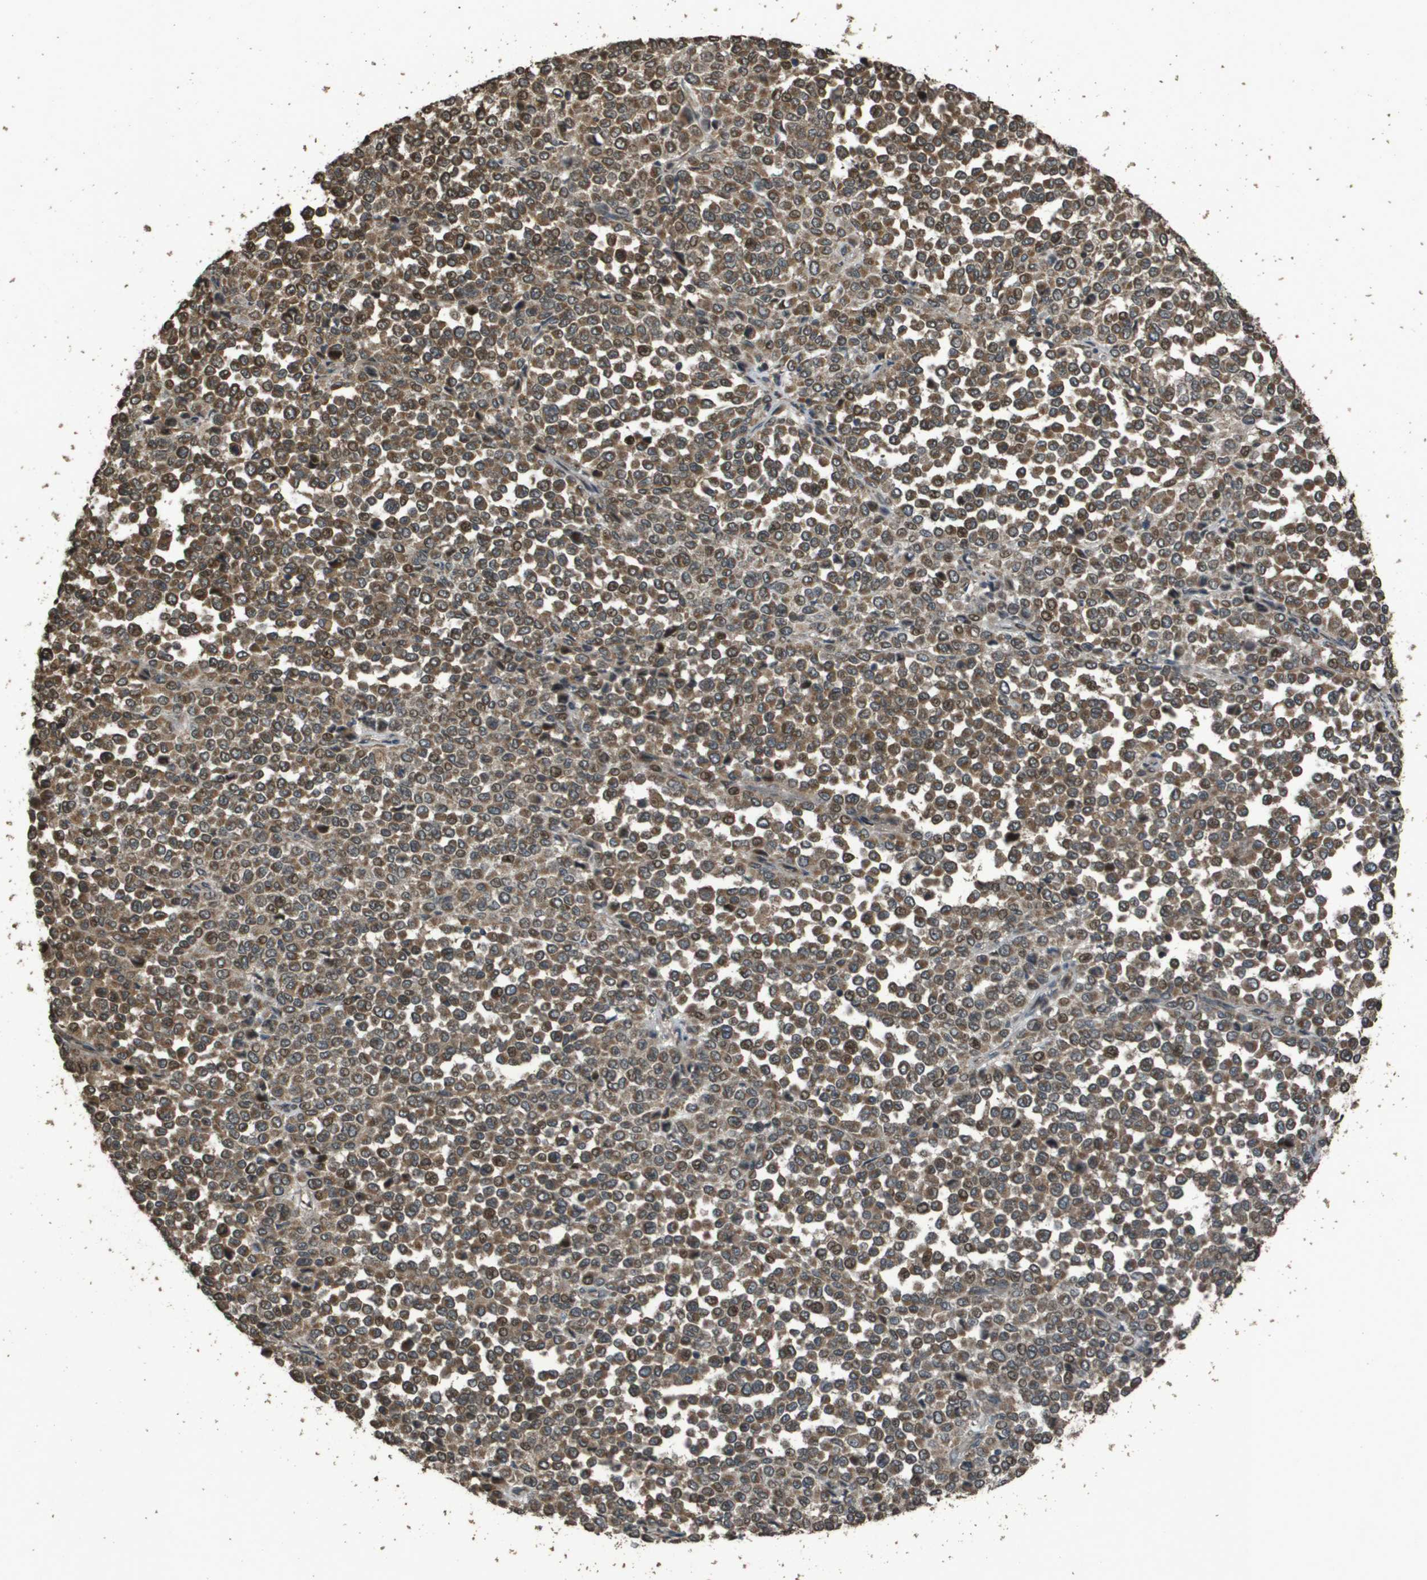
{"staining": {"intensity": "moderate", "quantity": ">75%", "location": "cytoplasmic/membranous"}, "tissue": "melanoma", "cell_type": "Tumor cells", "image_type": "cancer", "snomed": [{"axis": "morphology", "description": "Malignant melanoma, Metastatic site"}, {"axis": "topography", "description": "Pancreas"}], "caption": "Human malignant melanoma (metastatic site) stained for a protein (brown) shows moderate cytoplasmic/membranous positive positivity in about >75% of tumor cells.", "gene": "FIG4", "patient": {"sex": "female", "age": 30}}